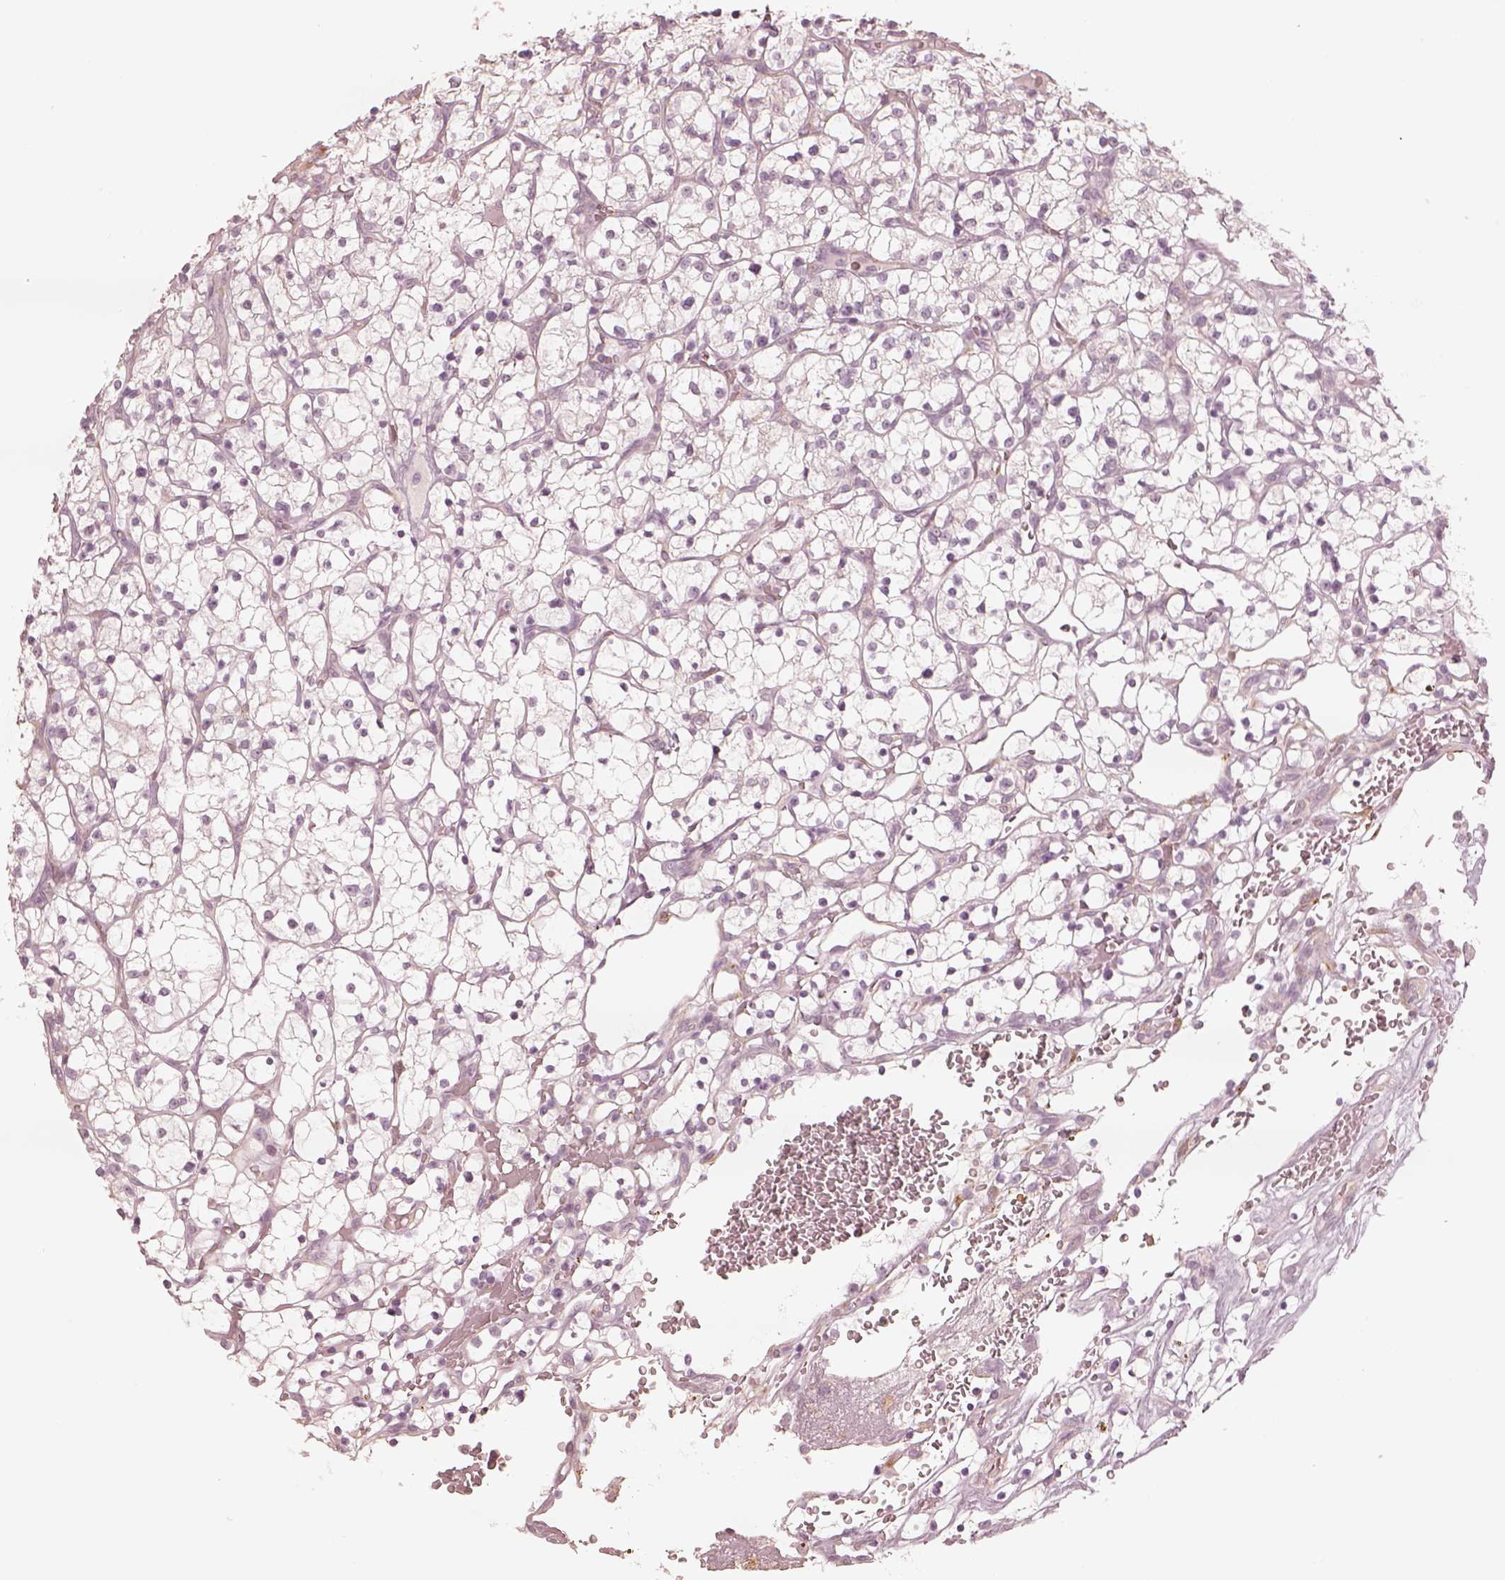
{"staining": {"intensity": "negative", "quantity": "none", "location": "none"}, "tissue": "renal cancer", "cell_type": "Tumor cells", "image_type": "cancer", "snomed": [{"axis": "morphology", "description": "Adenocarcinoma, NOS"}, {"axis": "topography", "description": "Kidney"}], "caption": "Tumor cells are negative for protein expression in human renal adenocarcinoma.", "gene": "DNAAF9", "patient": {"sex": "female", "age": 64}}